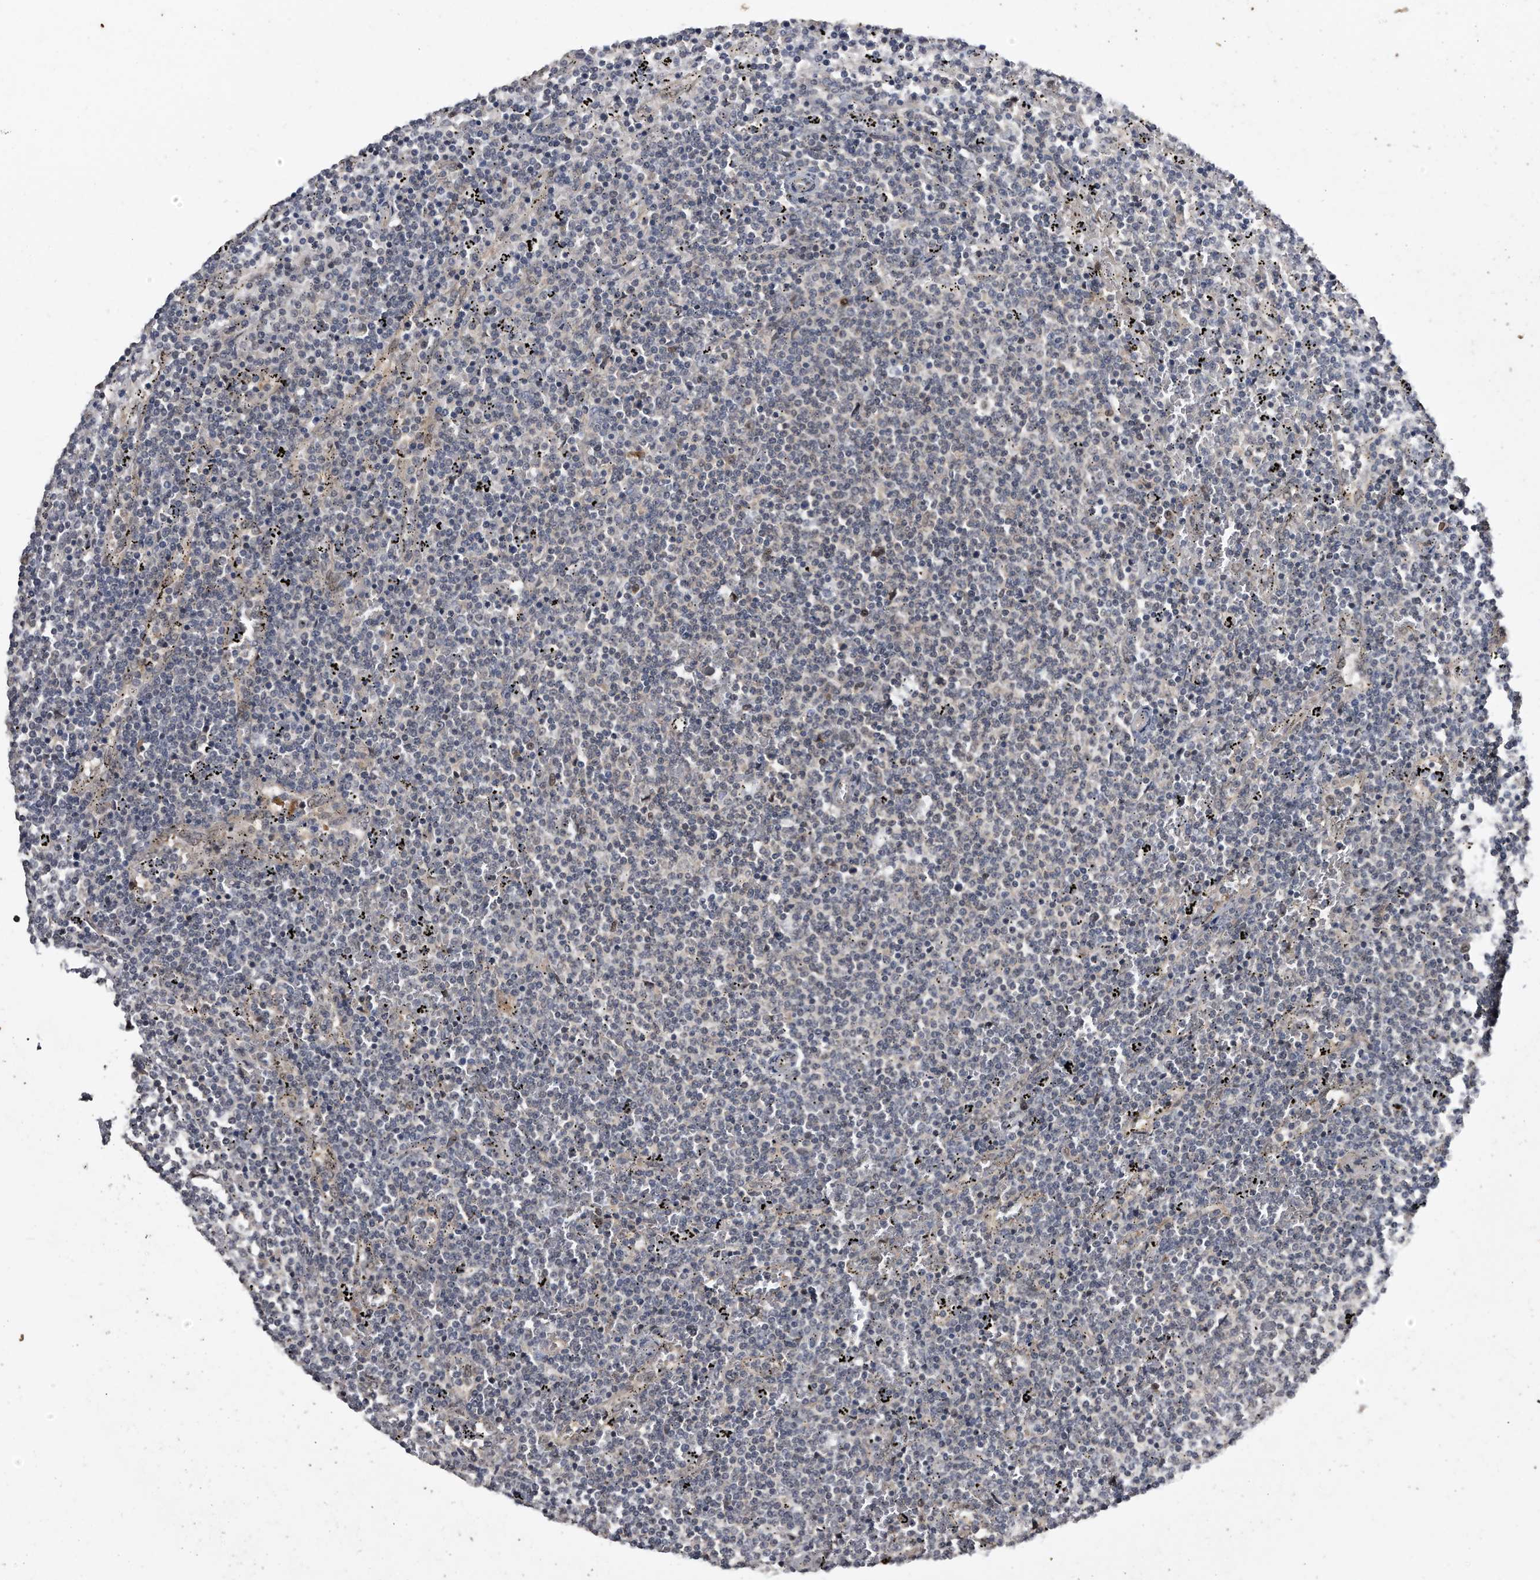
{"staining": {"intensity": "negative", "quantity": "none", "location": "none"}, "tissue": "lymphoma", "cell_type": "Tumor cells", "image_type": "cancer", "snomed": [{"axis": "morphology", "description": "Malignant lymphoma, non-Hodgkin's type, Low grade"}, {"axis": "topography", "description": "Spleen"}], "caption": "Immunohistochemistry image of malignant lymphoma, non-Hodgkin's type (low-grade) stained for a protein (brown), which demonstrates no expression in tumor cells.", "gene": "RAD23B", "patient": {"sex": "female", "age": 50}}